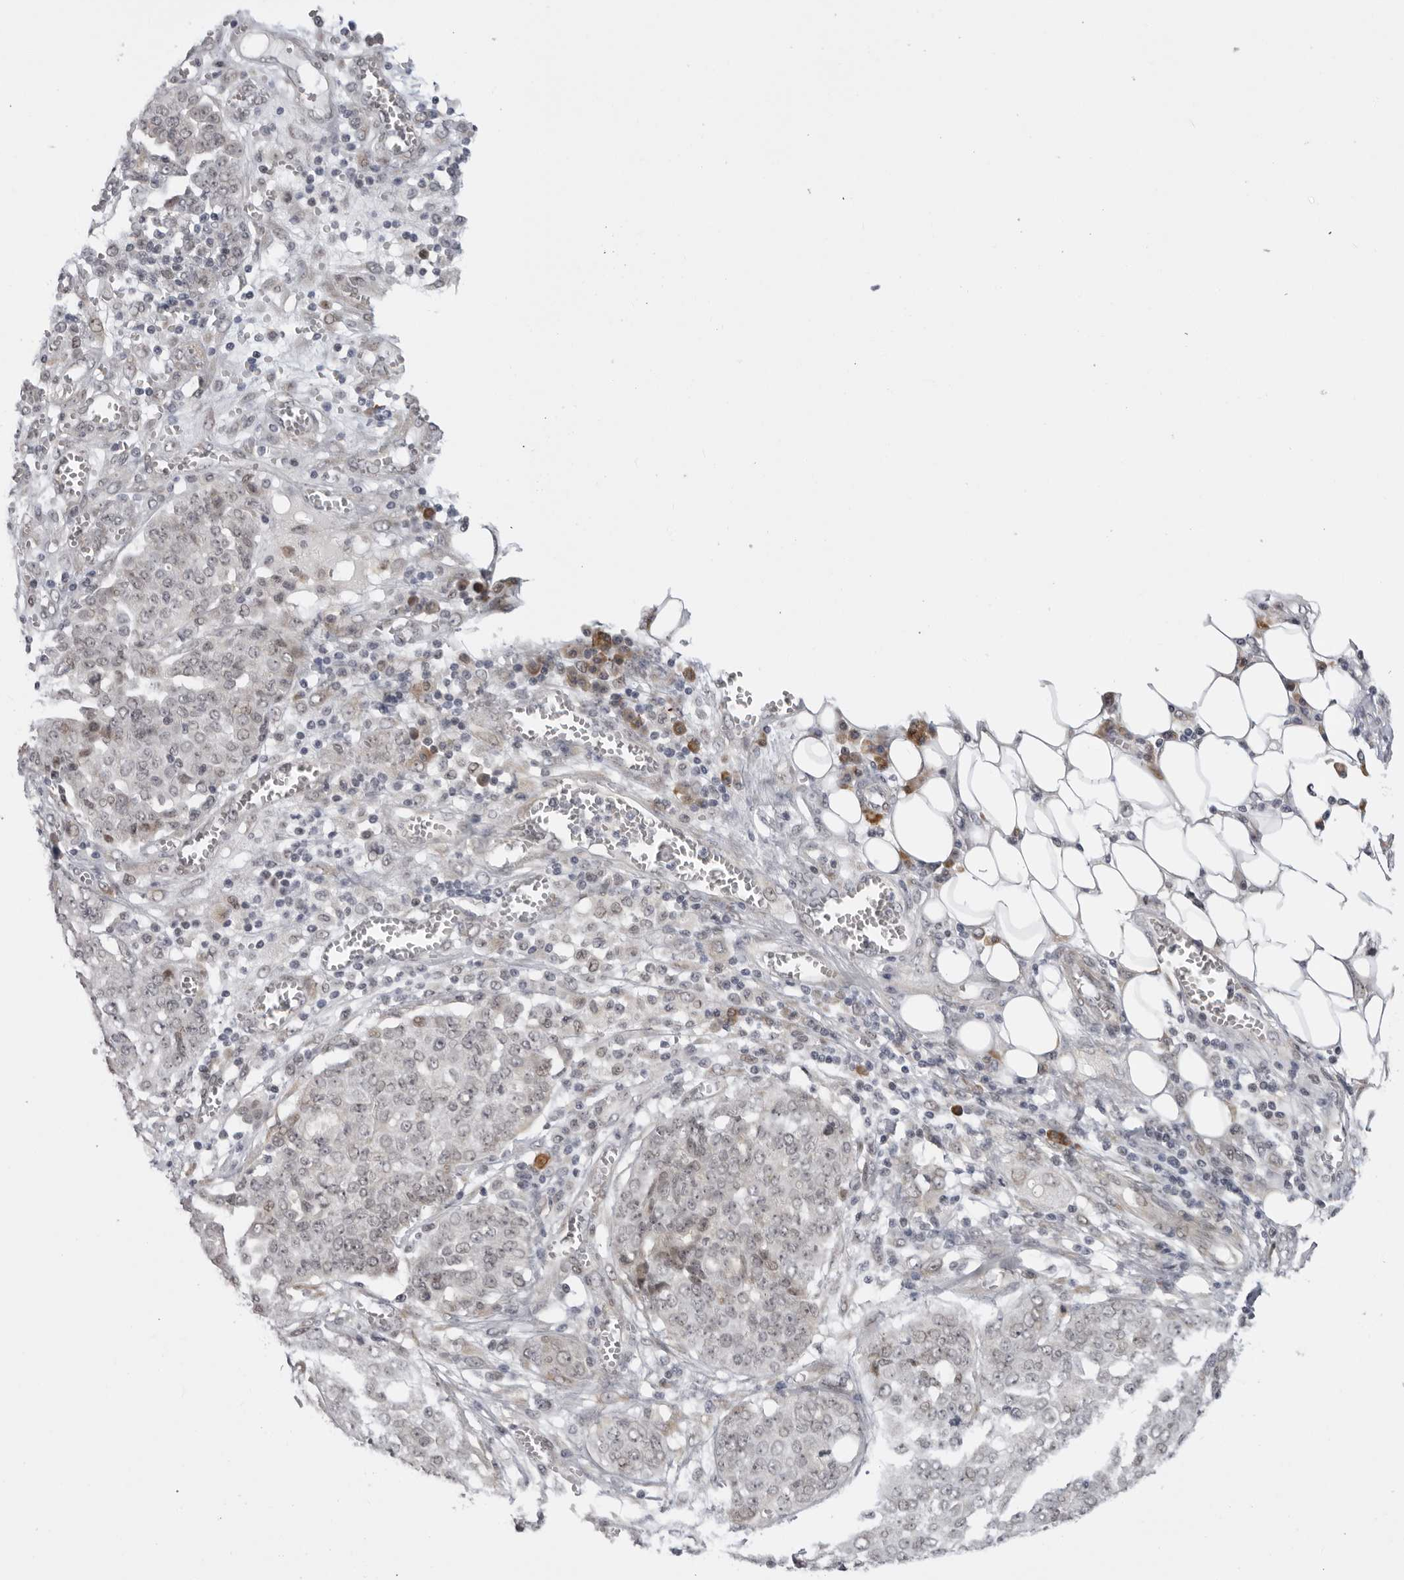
{"staining": {"intensity": "weak", "quantity": "<25%", "location": "nuclear"}, "tissue": "ovarian cancer", "cell_type": "Tumor cells", "image_type": "cancer", "snomed": [{"axis": "morphology", "description": "Cystadenocarcinoma, serous, NOS"}, {"axis": "topography", "description": "Soft tissue"}, {"axis": "topography", "description": "Ovary"}], "caption": "Immunohistochemical staining of human ovarian serous cystadenocarcinoma displays no significant expression in tumor cells.", "gene": "ALPK2", "patient": {"sex": "female", "age": 57}}